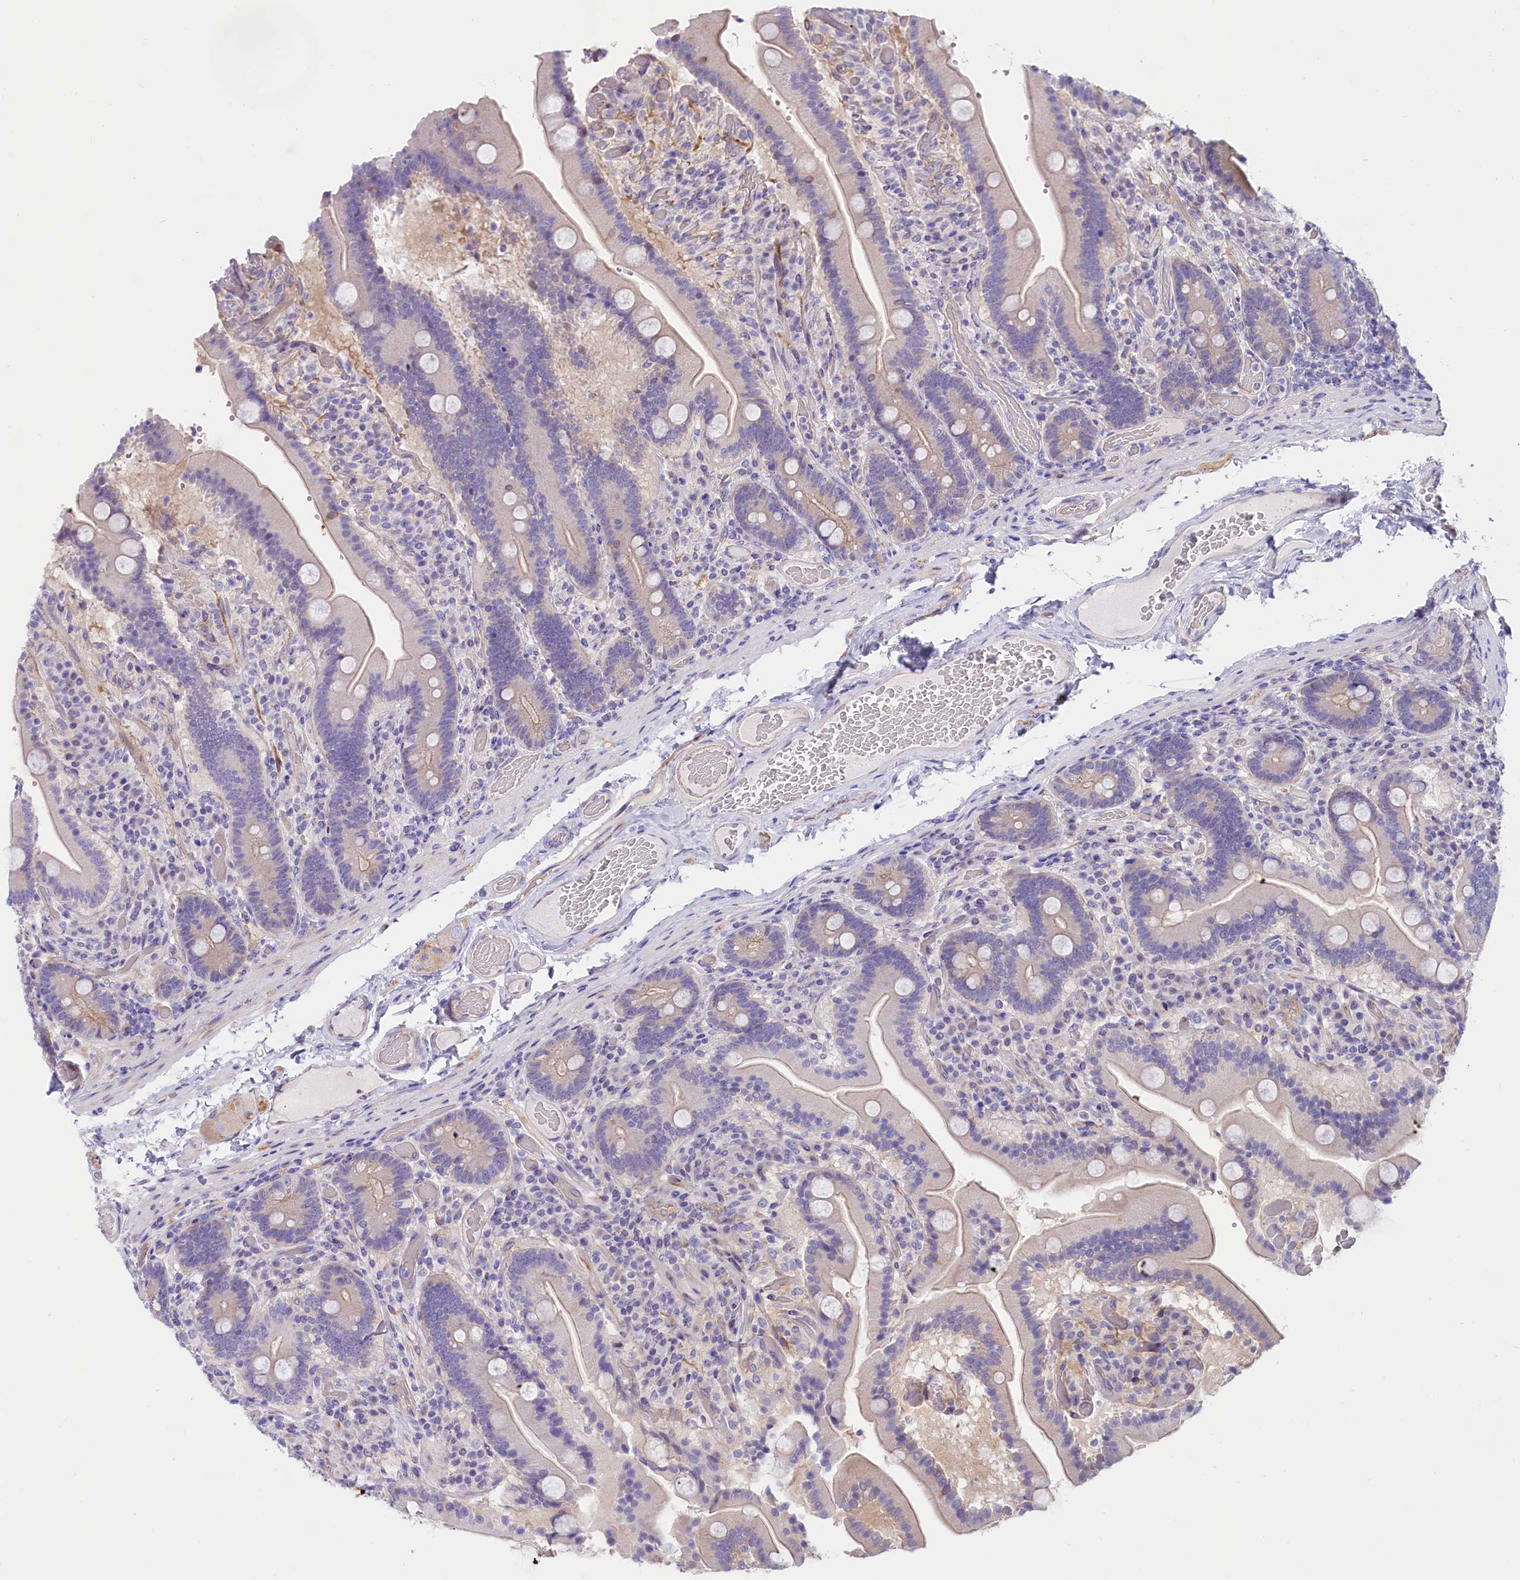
{"staining": {"intensity": "moderate", "quantity": "<25%", "location": "cytoplasmic/membranous"}, "tissue": "duodenum", "cell_type": "Glandular cells", "image_type": "normal", "snomed": [{"axis": "morphology", "description": "Normal tissue, NOS"}, {"axis": "topography", "description": "Duodenum"}], "caption": "Immunohistochemistry (IHC) staining of benign duodenum, which displays low levels of moderate cytoplasmic/membranous staining in approximately <25% of glandular cells indicating moderate cytoplasmic/membranous protein staining. The staining was performed using DAB (brown) for protein detection and nuclei were counterstained in hematoxylin (blue).", "gene": "PPP1R13L", "patient": {"sex": "female", "age": 62}}